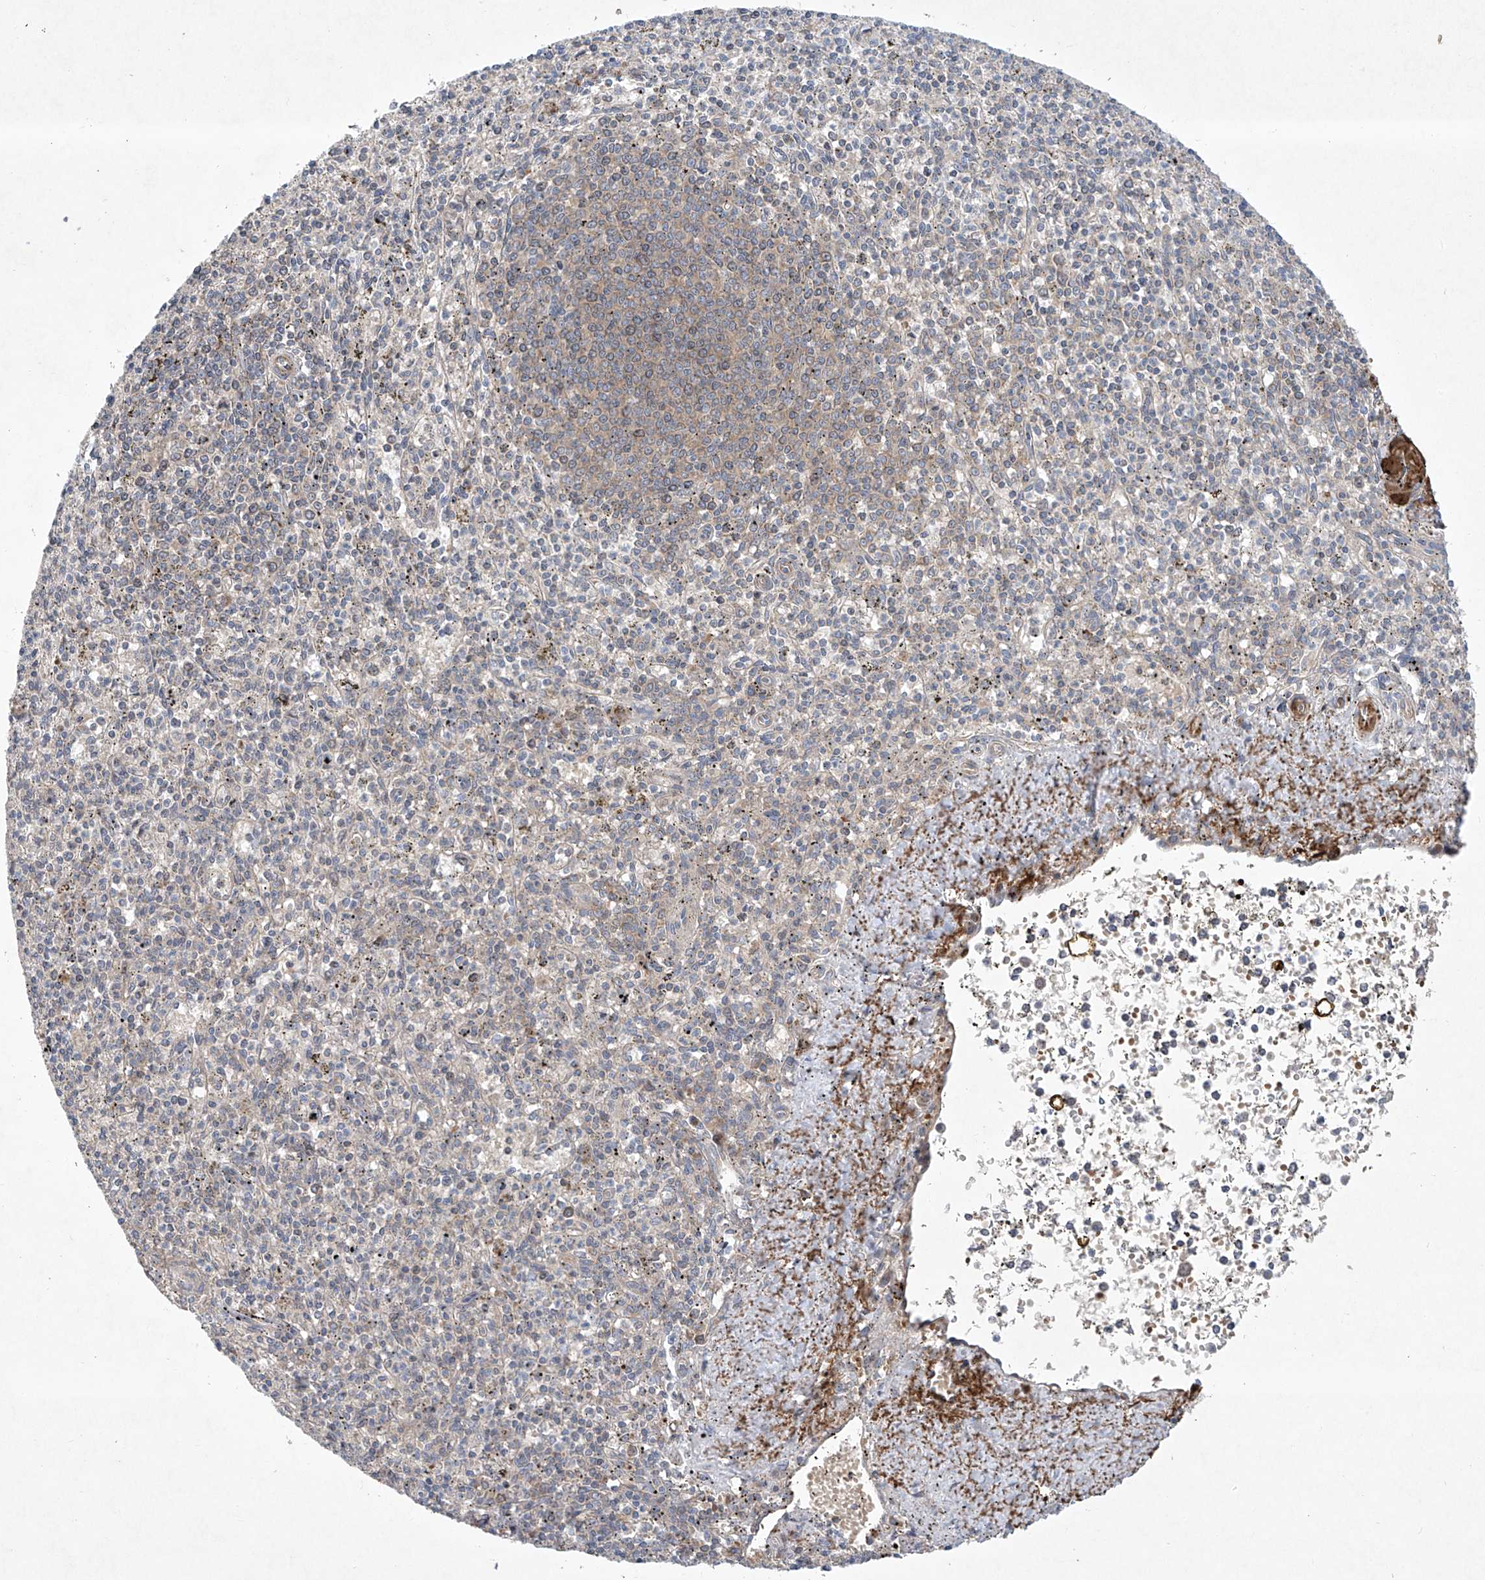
{"staining": {"intensity": "weak", "quantity": "<25%", "location": "cytoplasmic/membranous"}, "tissue": "spleen", "cell_type": "Cells in red pulp", "image_type": "normal", "snomed": [{"axis": "morphology", "description": "Normal tissue, NOS"}, {"axis": "topography", "description": "Spleen"}], "caption": "High magnification brightfield microscopy of normal spleen stained with DAB (3,3'-diaminobenzidine) (brown) and counterstained with hematoxylin (blue): cells in red pulp show no significant expression.", "gene": "TJAP1", "patient": {"sex": "male", "age": 72}}